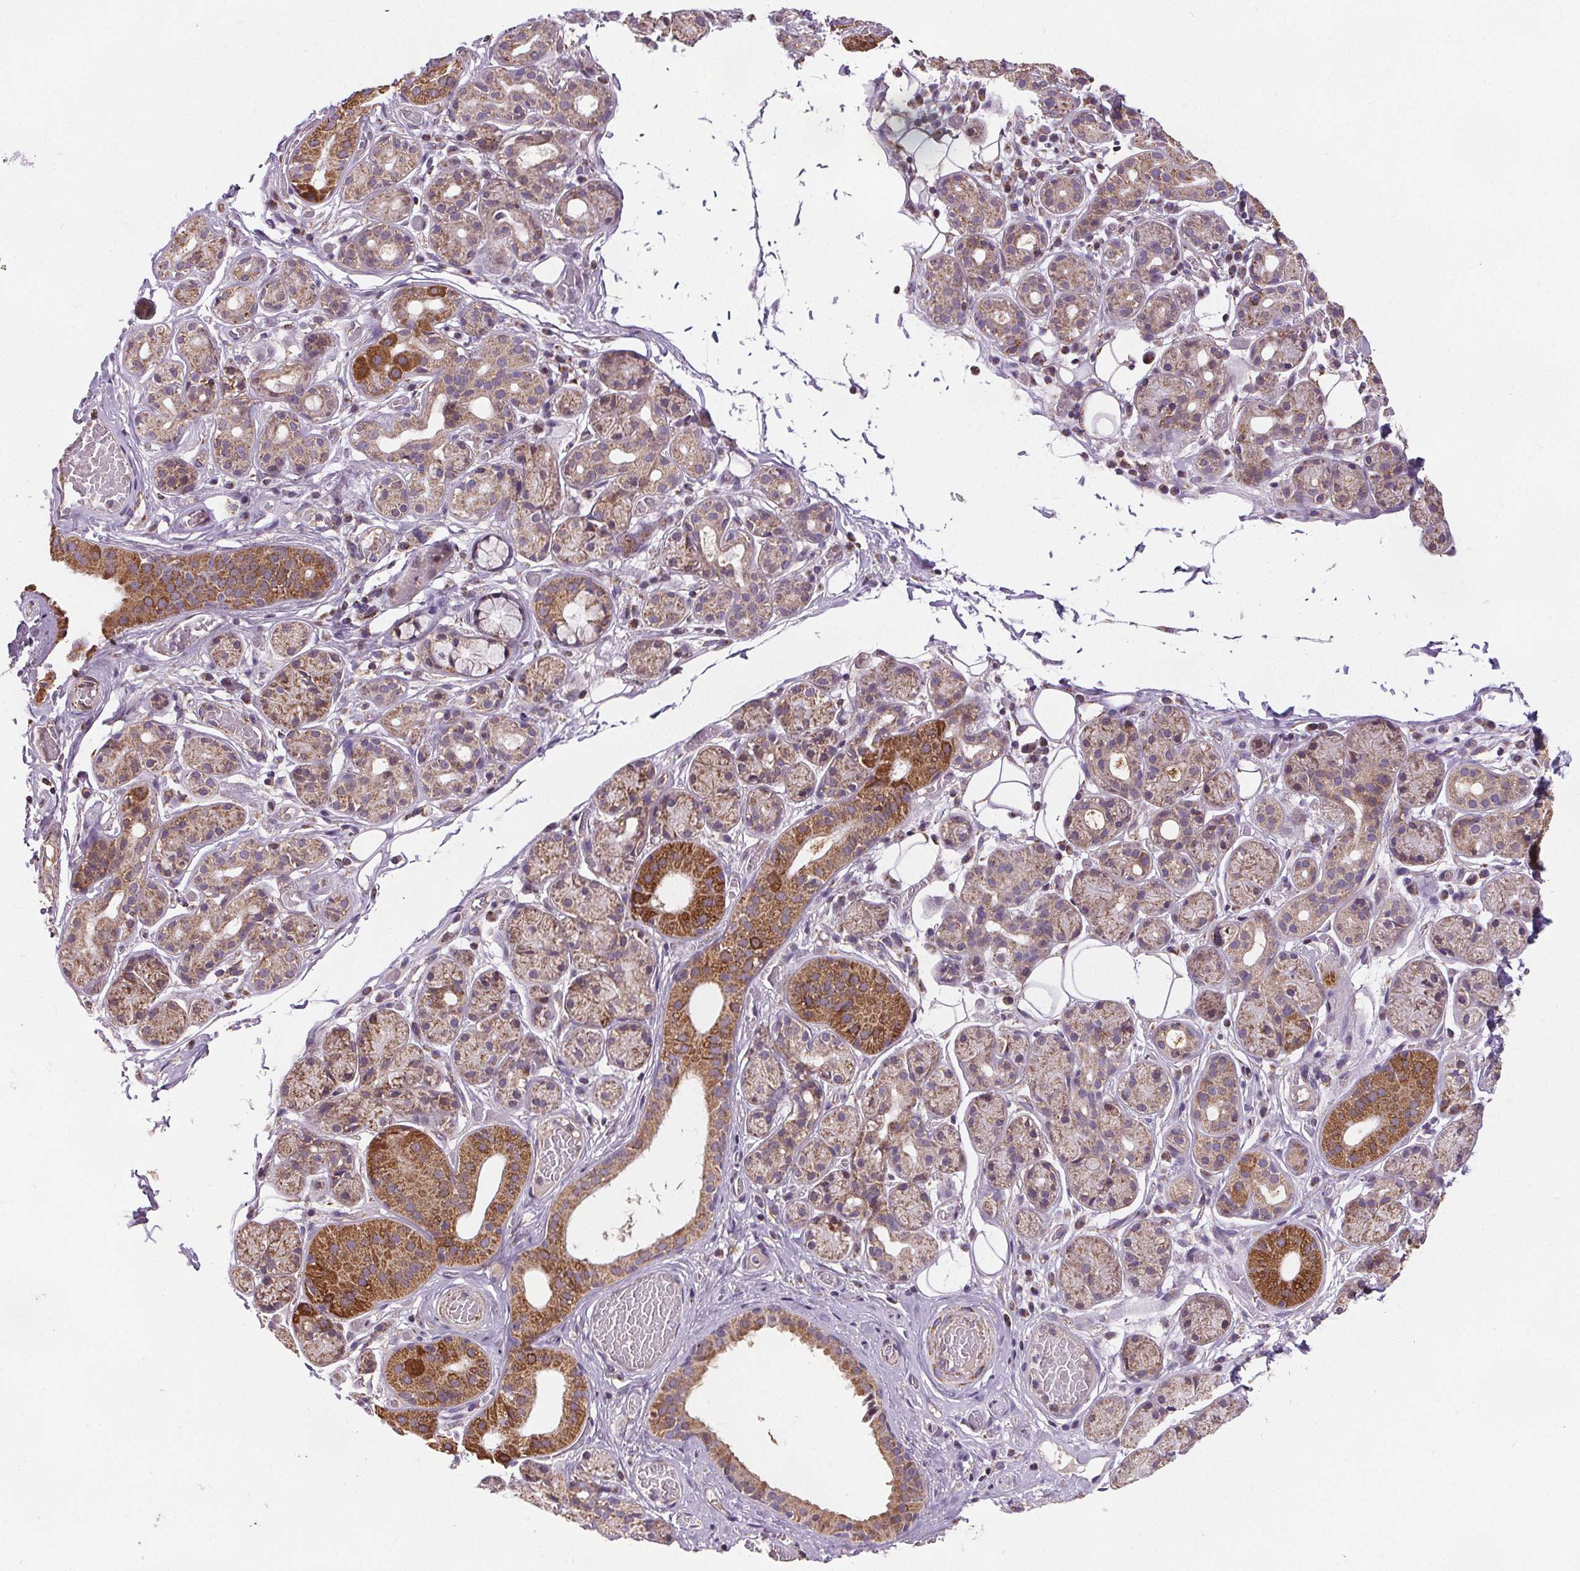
{"staining": {"intensity": "moderate", "quantity": ">75%", "location": "cytoplasmic/membranous"}, "tissue": "salivary gland", "cell_type": "Glandular cells", "image_type": "normal", "snomed": [{"axis": "morphology", "description": "Normal tissue, NOS"}, {"axis": "topography", "description": "Salivary gland"}, {"axis": "topography", "description": "Peripheral nerve tissue"}], "caption": "Immunohistochemistry photomicrograph of unremarkable human salivary gland stained for a protein (brown), which shows medium levels of moderate cytoplasmic/membranous staining in approximately >75% of glandular cells.", "gene": "SUCLA2", "patient": {"sex": "male", "age": 71}}